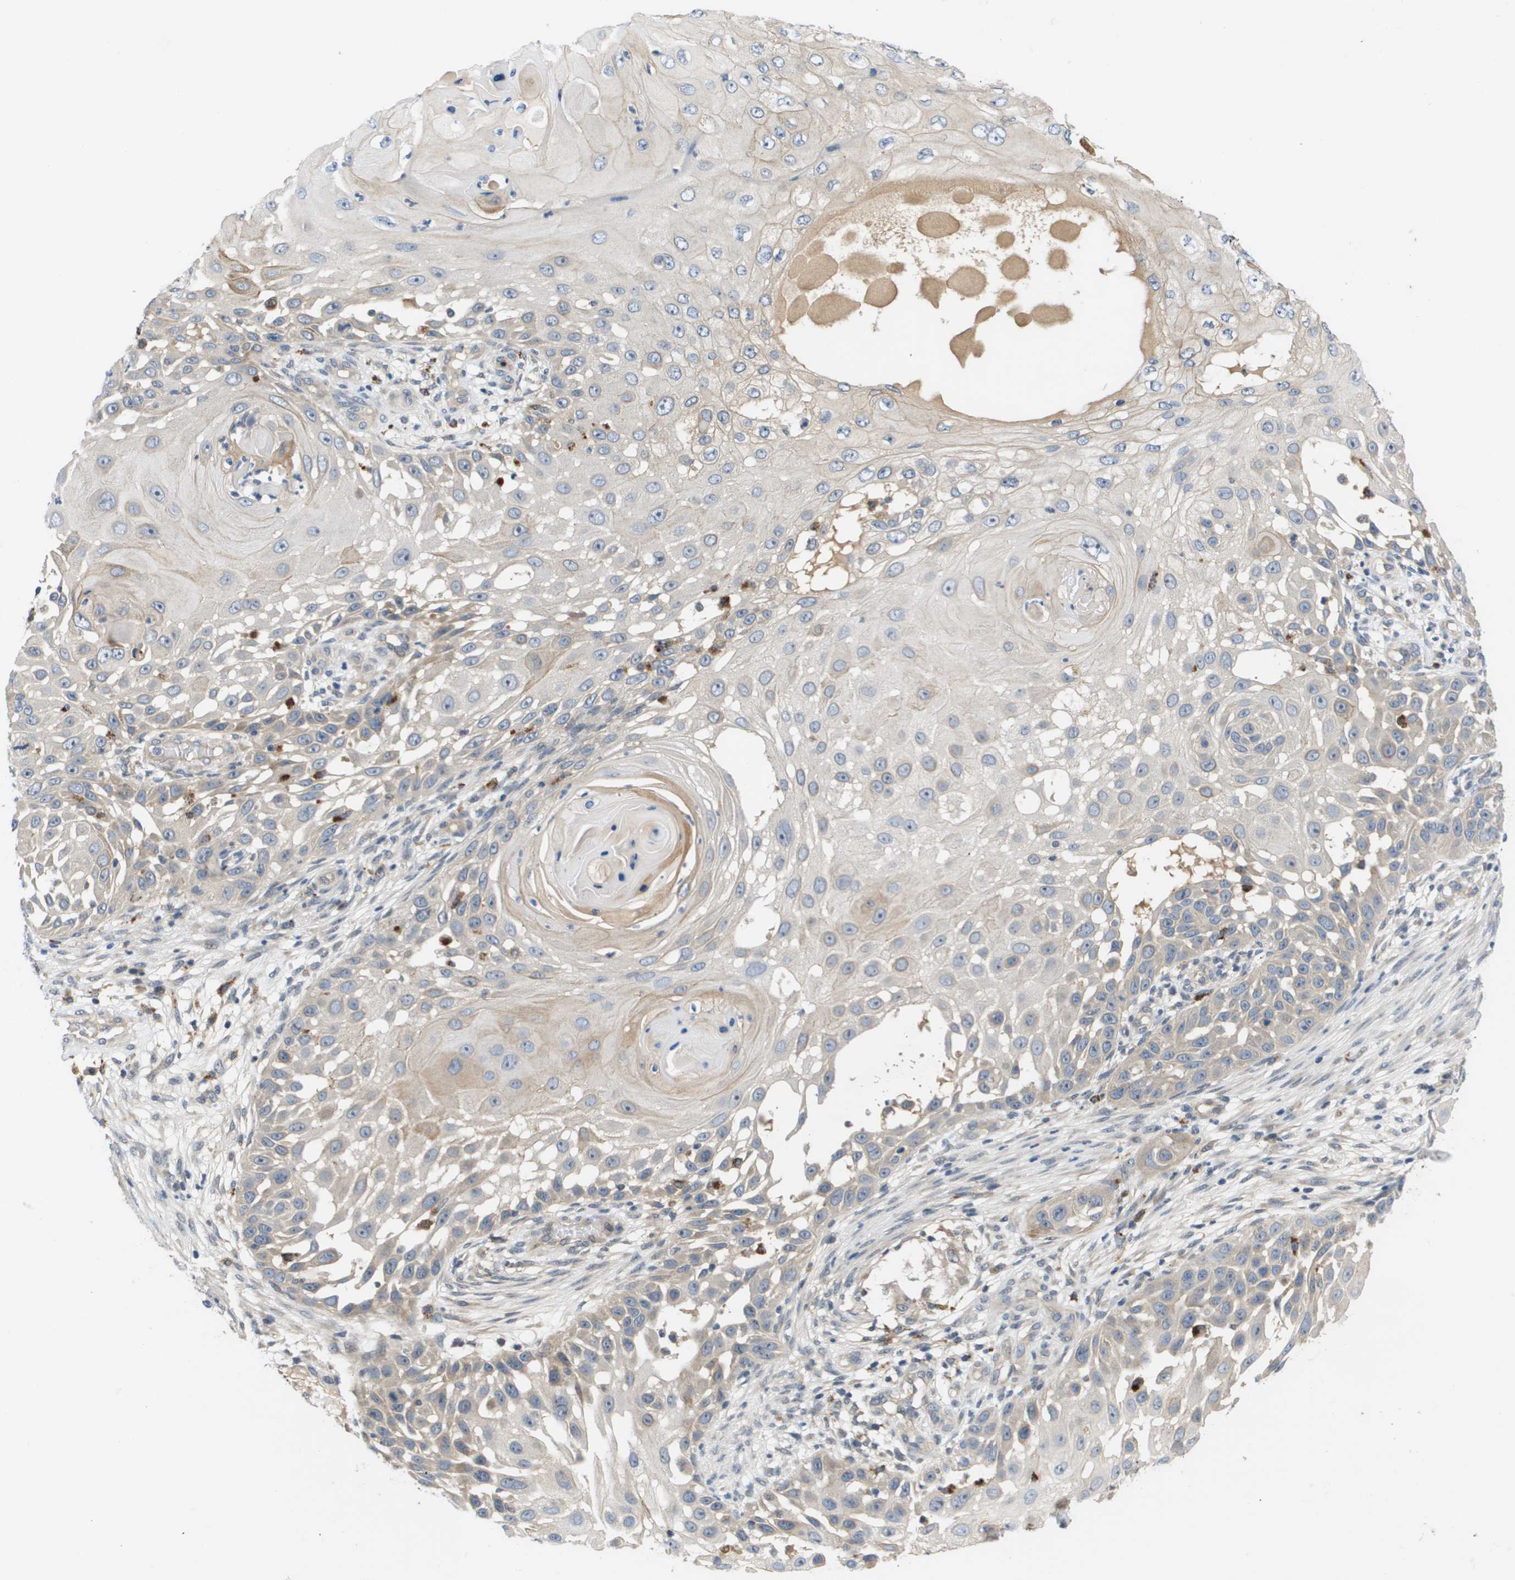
{"staining": {"intensity": "weak", "quantity": "<25%", "location": "cytoplasmic/membranous"}, "tissue": "skin cancer", "cell_type": "Tumor cells", "image_type": "cancer", "snomed": [{"axis": "morphology", "description": "Squamous cell carcinoma, NOS"}, {"axis": "topography", "description": "Skin"}], "caption": "Histopathology image shows no significant protein positivity in tumor cells of skin squamous cell carcinoma.", "gene": "SLC25A20", "patient": {"sex": "female", "age": 44}}